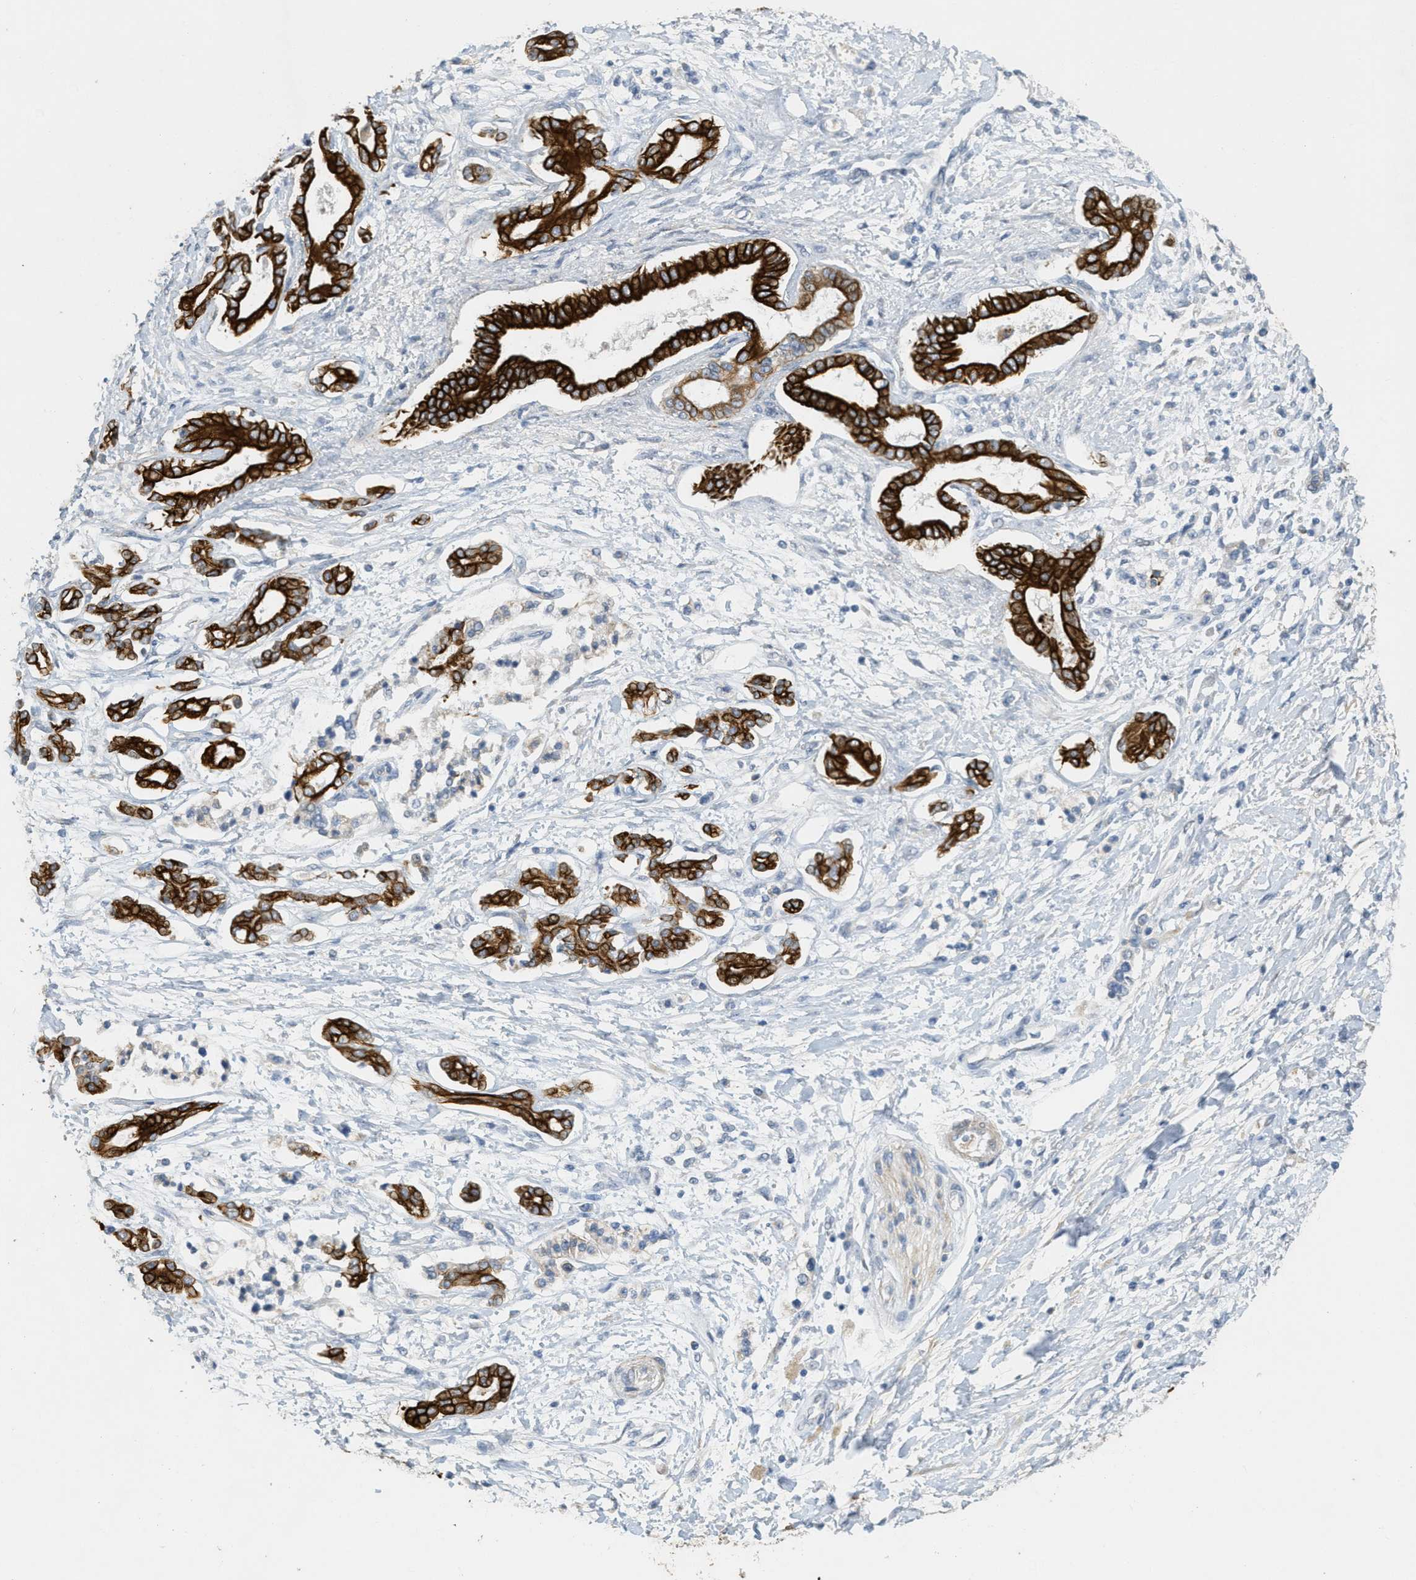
{"staining": {"intensity": "strong", "quantity": ">75%", "location": "cytoplasmic/membranous"}, "tissue": "pancreatic cancer", "cell_type": "Tumor cells", "image_type": "cancer", "snomed": [{"axis": "morphology", "description": "Adenocarcinoma, NOS"}, {"axis": "topography", "description": "Pancreas"}], "caption": "Immunohistochemical staining of human pancreatic cancer (adenocarcinoma) reveals high levels of strong cytoplasmic/membranous staining in about >75% of tumor cells.", "gene": "MRS2", "patient": {"sex": "male", "age": 56}}